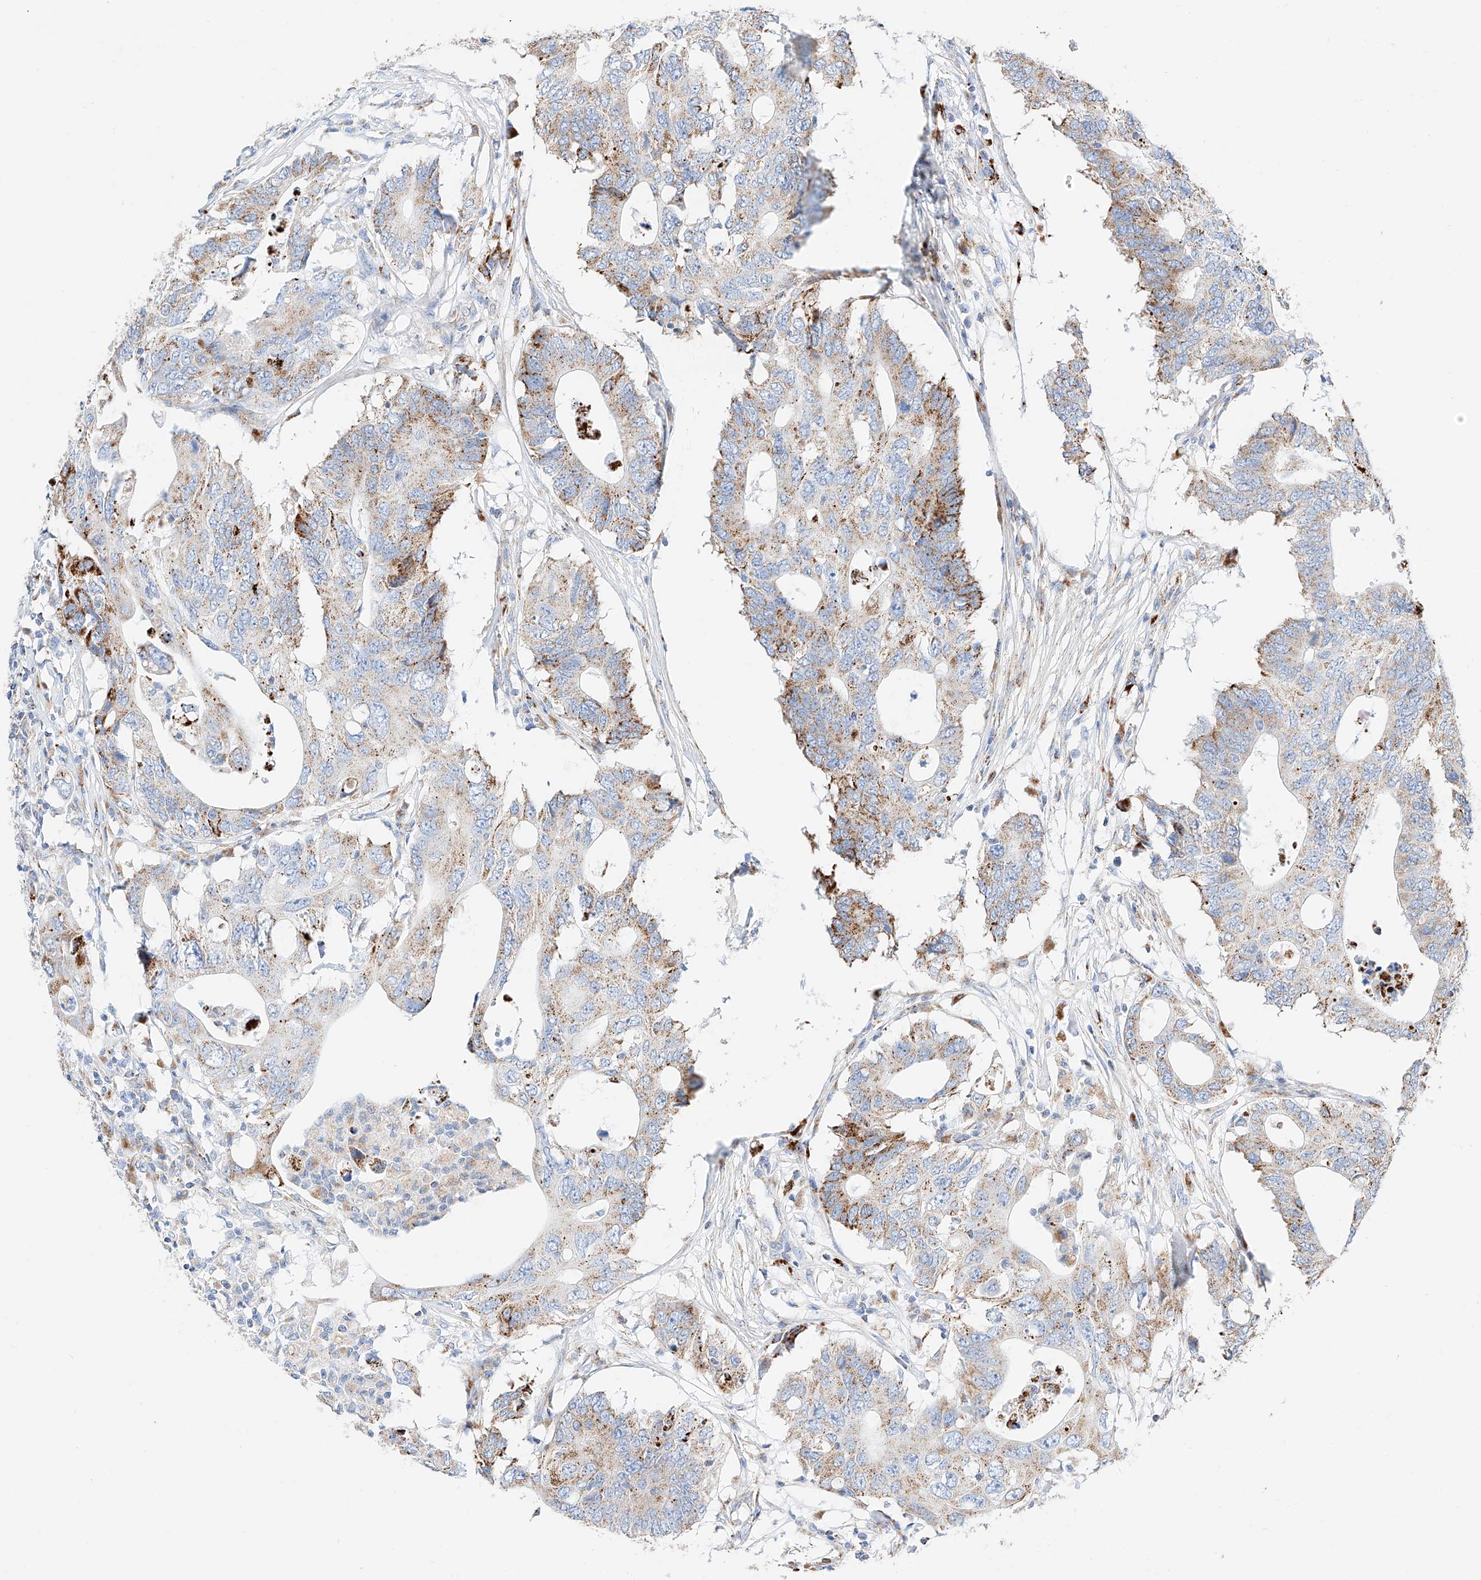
{"staining": {"intensity": "moderate", "quantity": "<25%", "location": "cytoplasmic/membranous"}, "tissue": "colorectal cancer", "cell_type": "Tumor cells", "image_type": "cancer", "snomed": [{"axis": "morphology", "description": "Adenocarcinoma, NOS"}, {"axis": "topography", "description": "Colon"}], "caption": "Moderate cytoplasmic/membranous staining is present in approximately <25% of tumor cells in colorectal adenocarcinoma.", "gene": "C6orf62", "patient": {"sex": "male", "age": 71}}